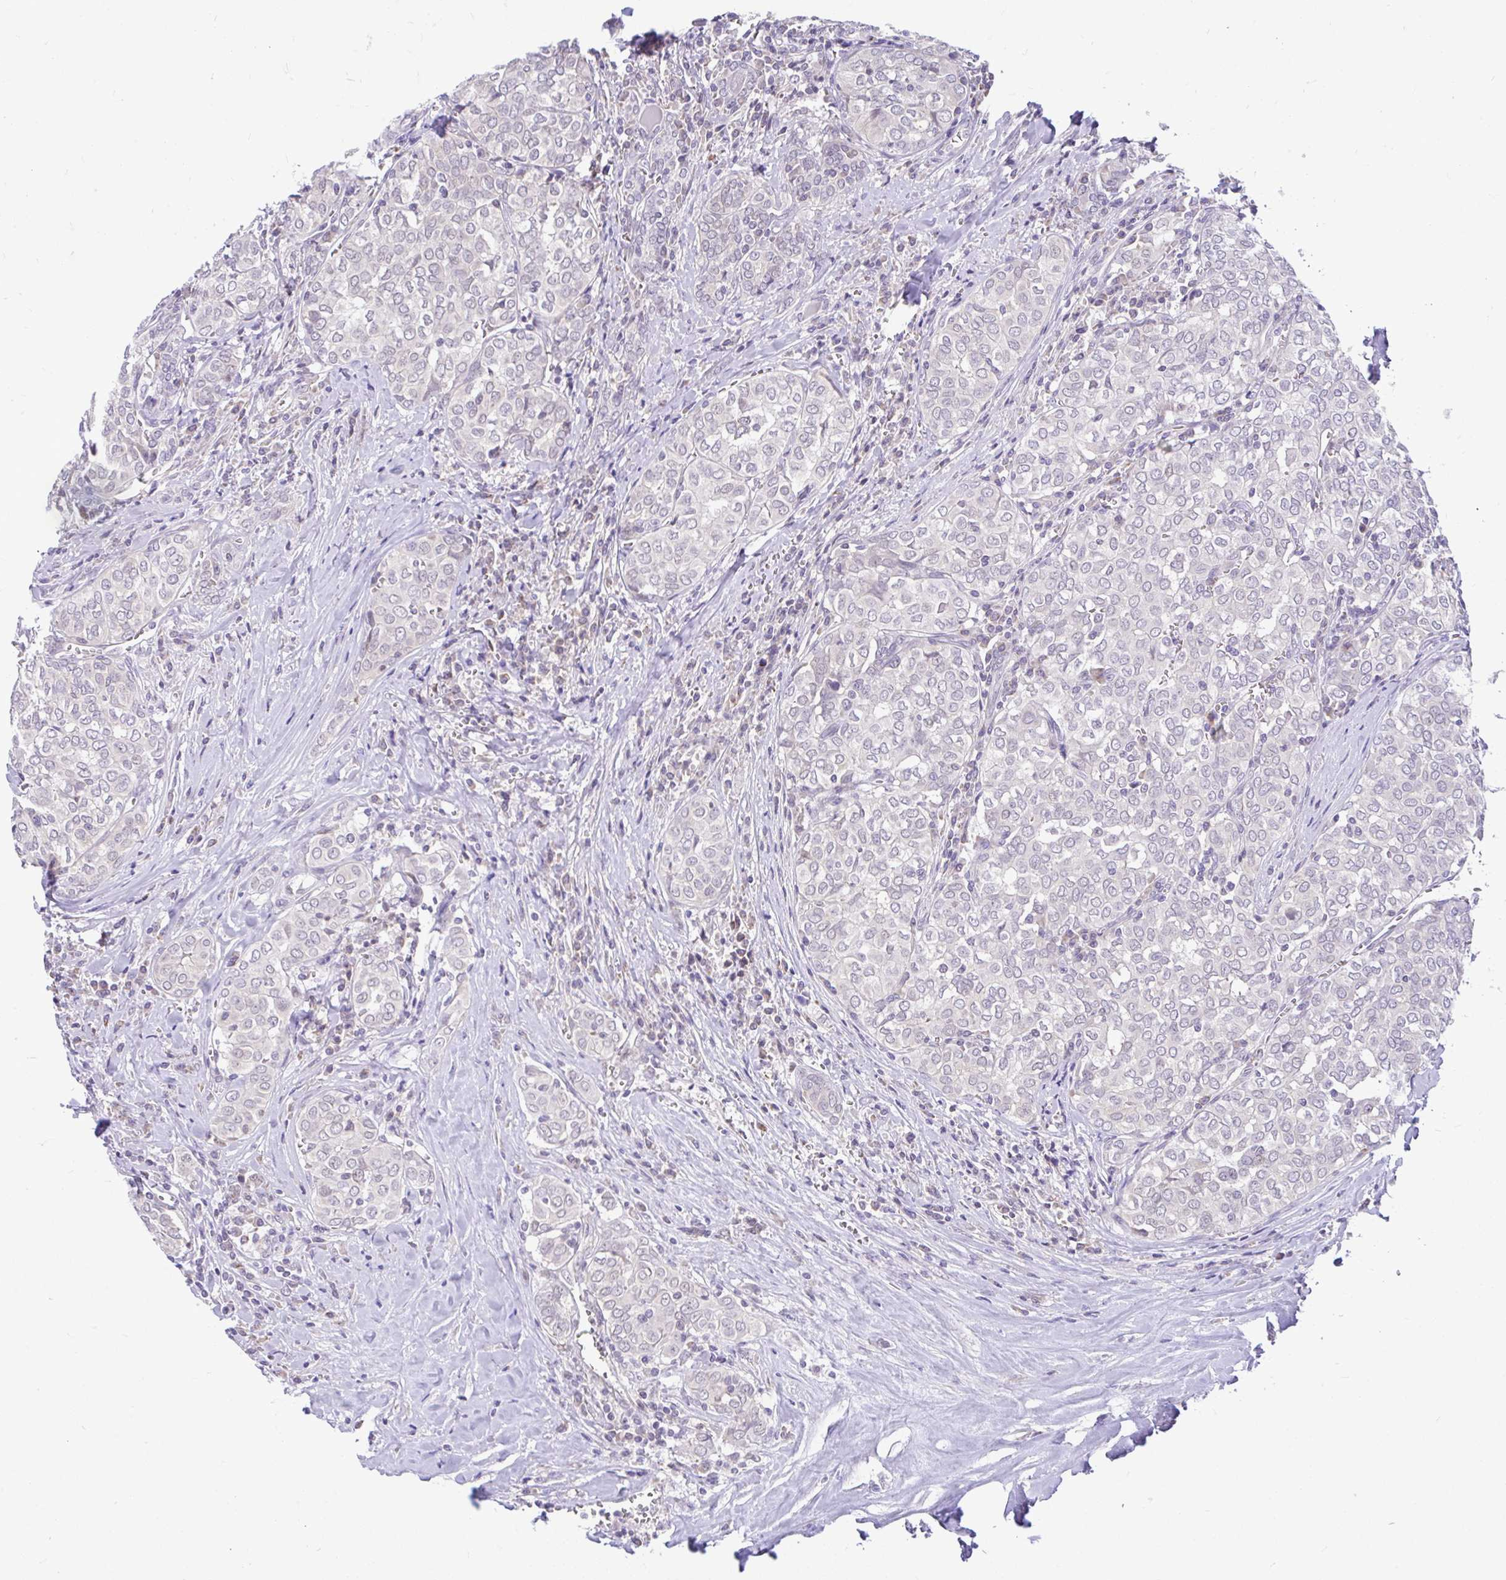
{"staining": {"intensity": "negative", "quantity": "none", "location": "none"}, "tissue": "thyroid cancer", "cell_type": "Tumor cells", "image_type": "cancer", "snomed": [{"axis": "morphology", "description": "Papillary adenocarcinoma, NOS"}, {"axis": "topography", "description": "Thyroid gland"}], "caption": "Tumor cells are negative for protein expression in human thyroid papillary adenocarcinoma.", "gene": "PYCR2", "patient": {"sex": "female", "age": 30}}